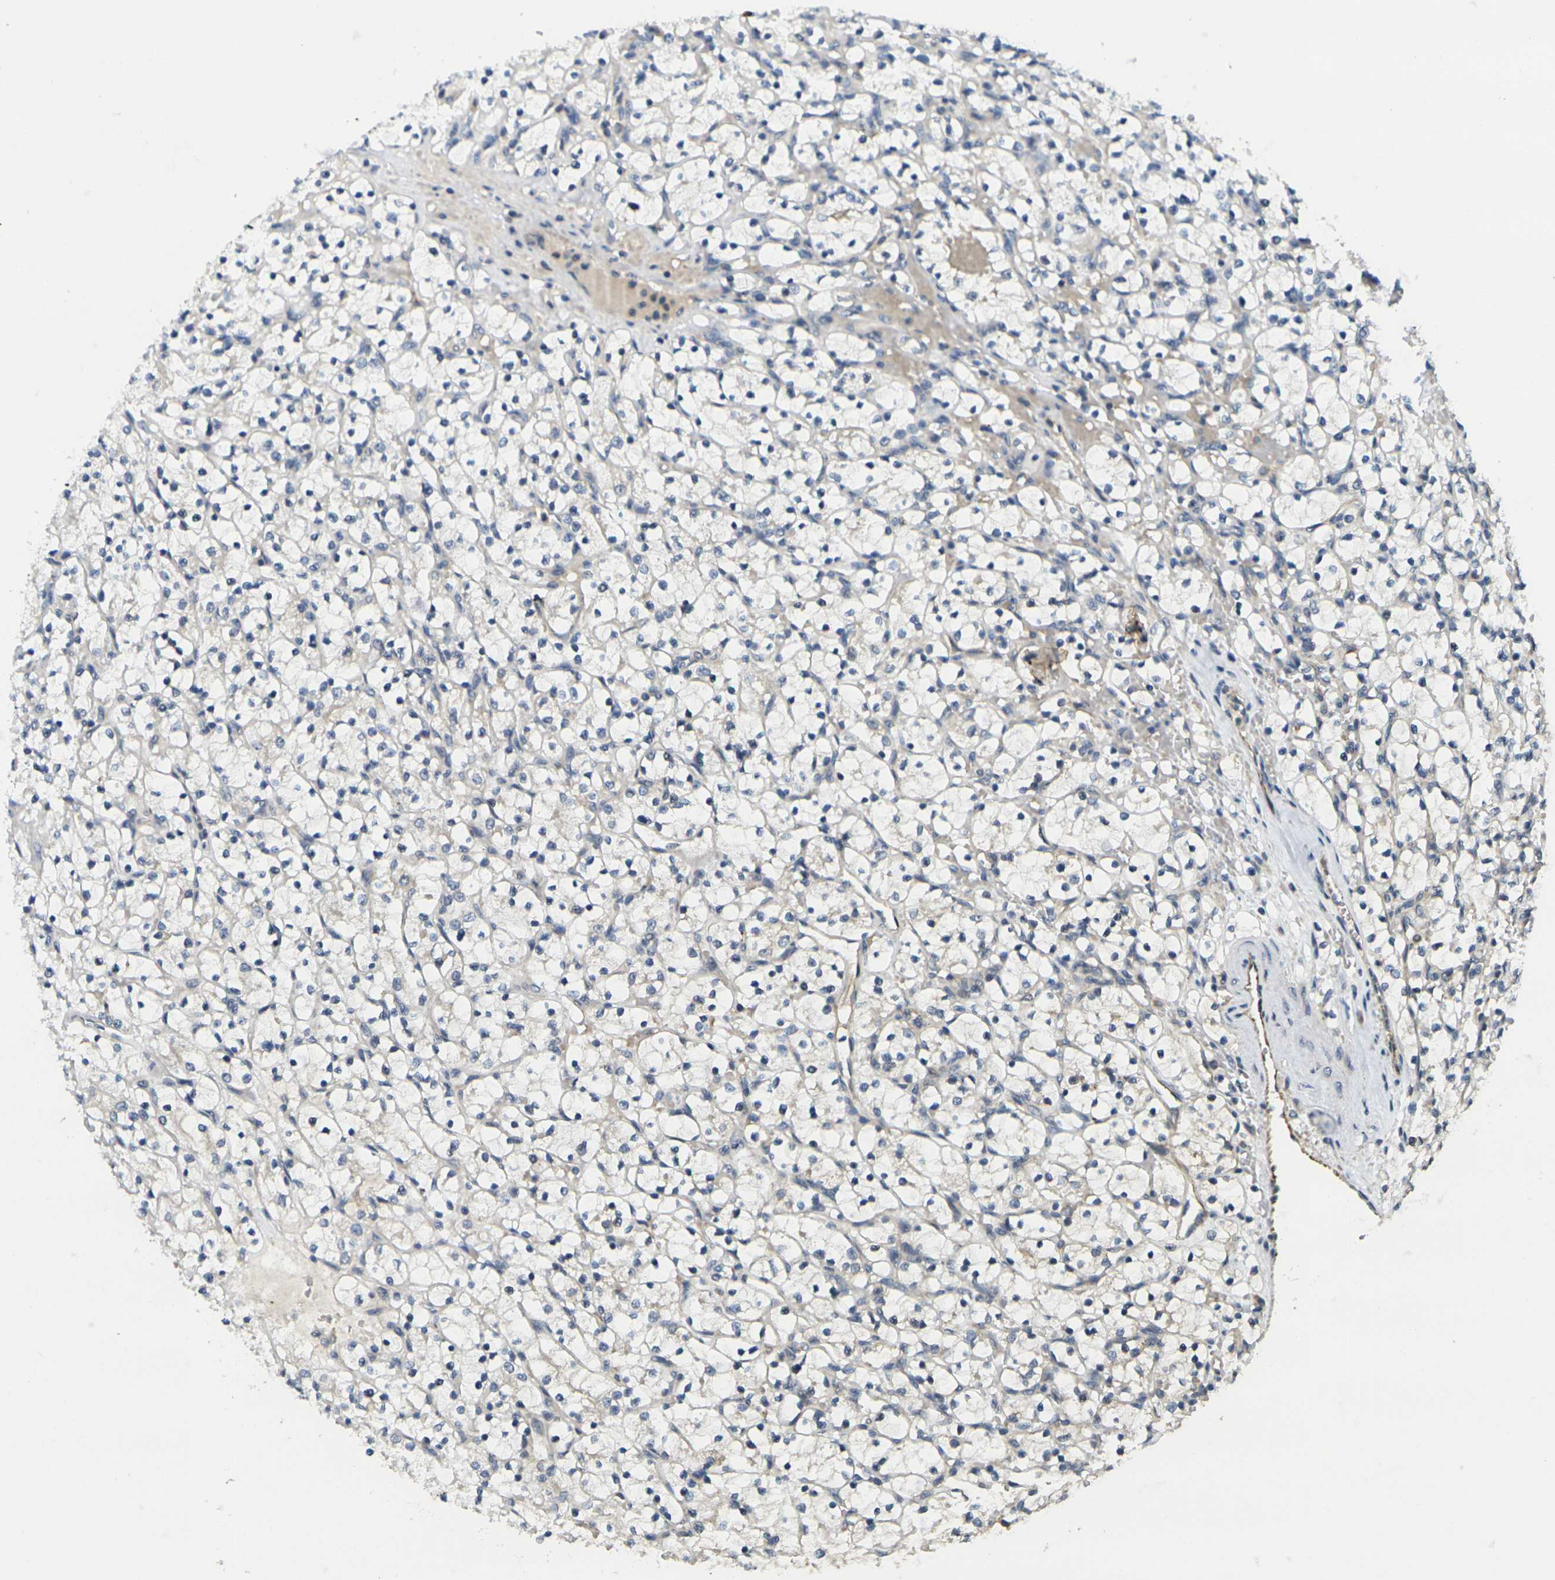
{"staining": {"intensity": "negative", "quantity": "none", "location": "none"}, "tissue": "renal cancer", "cell_type": "Tumor cells", "image_type": "cancer", "snomed": [{"axis": "morphology", "description": "Adenocarcinoma, NOS"}, {"axis": "topography", "description": "Kidney"}], "caption": "A high-resolution image shows immunohistochemistry staining of adenocarcinoma (renal), which demonstrates no significant positivity in tumor cells. (DAB (3,3'-diaminobenzidine) immunohistochemistry (IHC) with hematoxylin counter stain).", "gene": "MINAR2", "patient": {"sex": "female", "age": 69}}